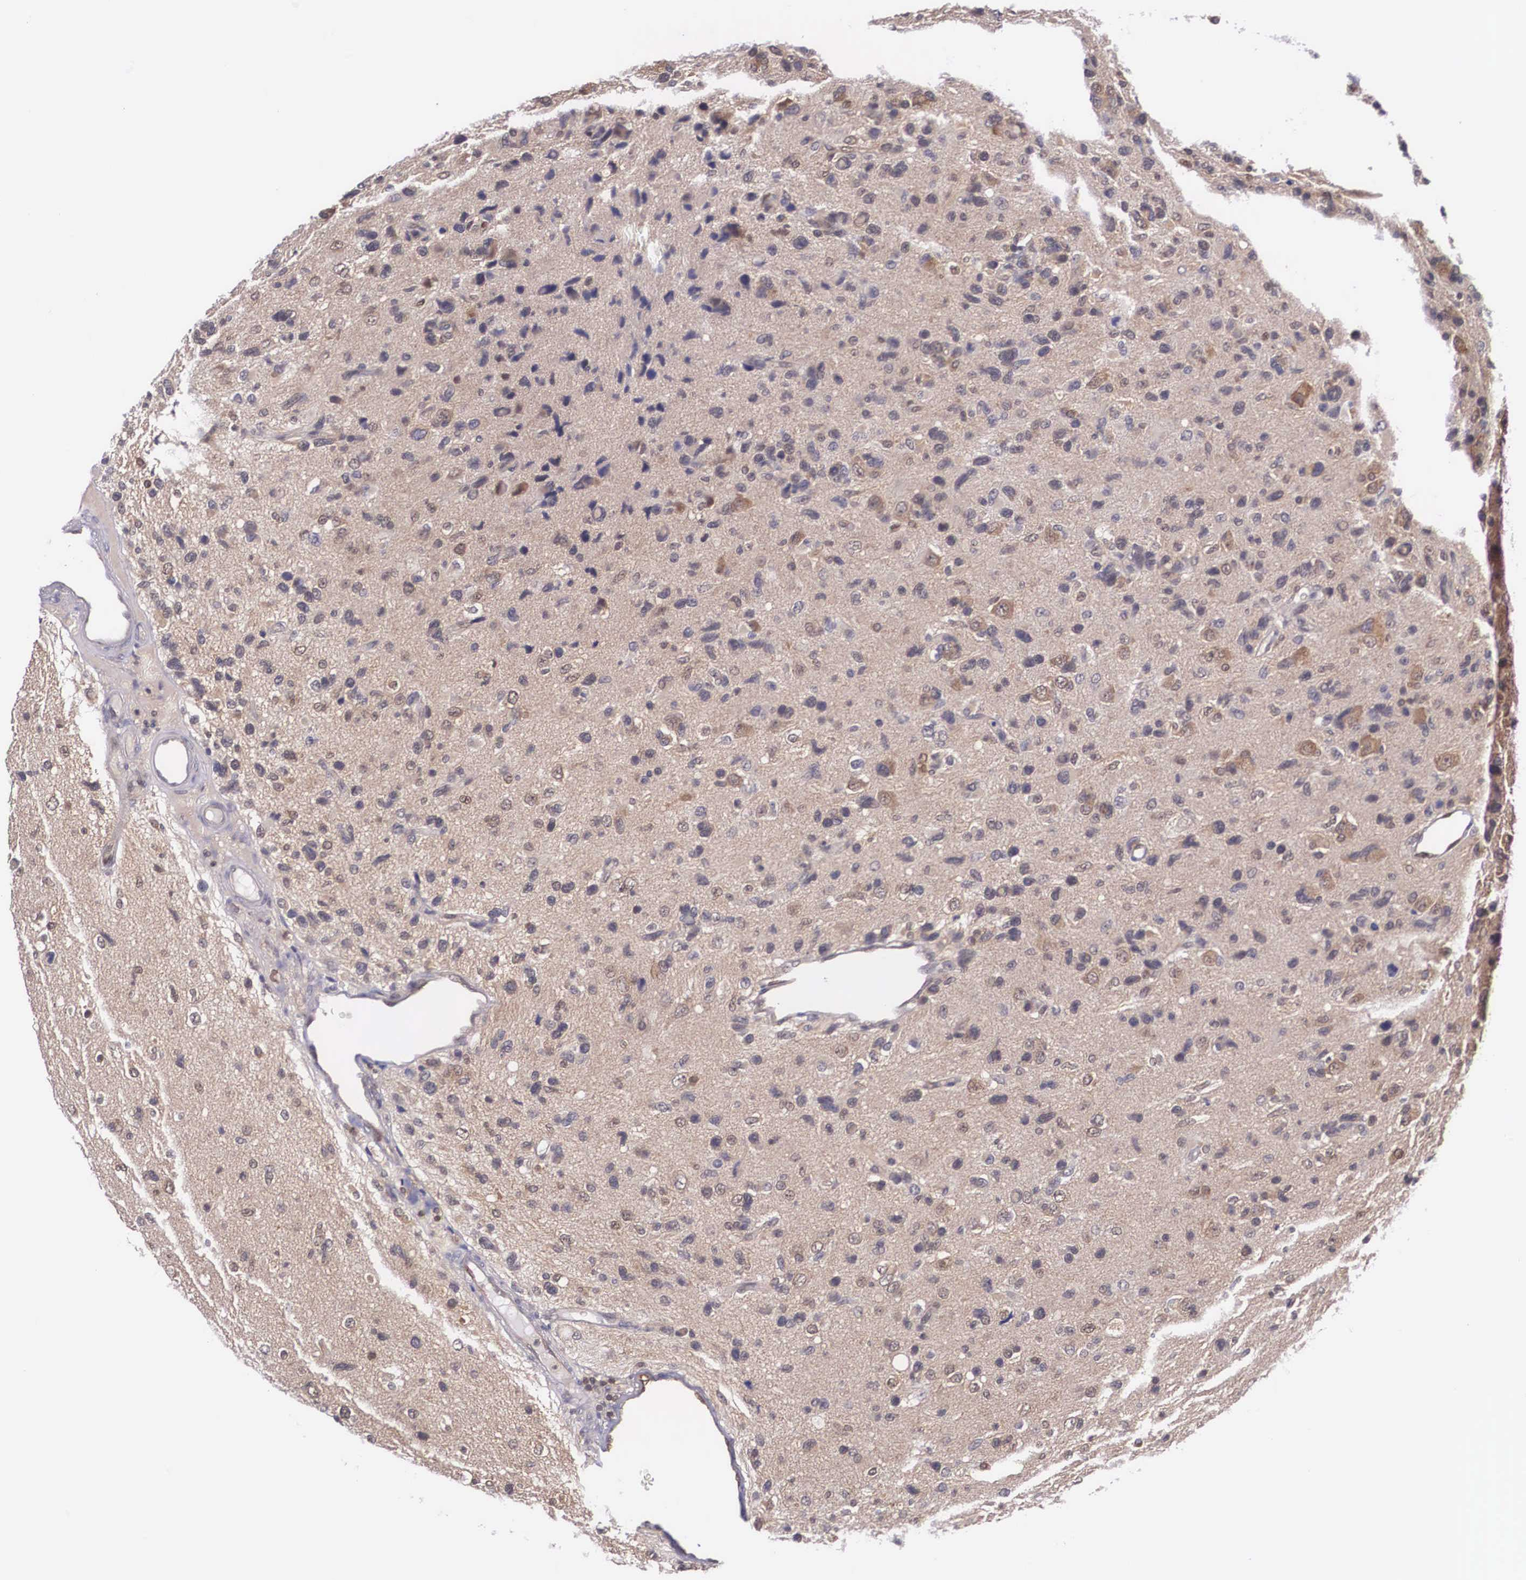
{"staining": {"intensity": "weak", "quantity": "<25%", "location": "cytoplasmic/membranous"}, "tissue": "glioma", "cell_type": "Tumor cells", "image_type": "cancer", "snomed": [{"axis": "morphology", "description": "Glioma, malignant, High grade"}, {"axis": "topography", "description": "Brain"}], "caption": "The micrograph displays no staining of tumor cells in high-grade glioma (malignant). (DAB (3,3'-diaminobenzidine) IHC with hematoxylin counter stain).", "gene": "IGBP1", "patient": {"sex": "male", "age": 77}}